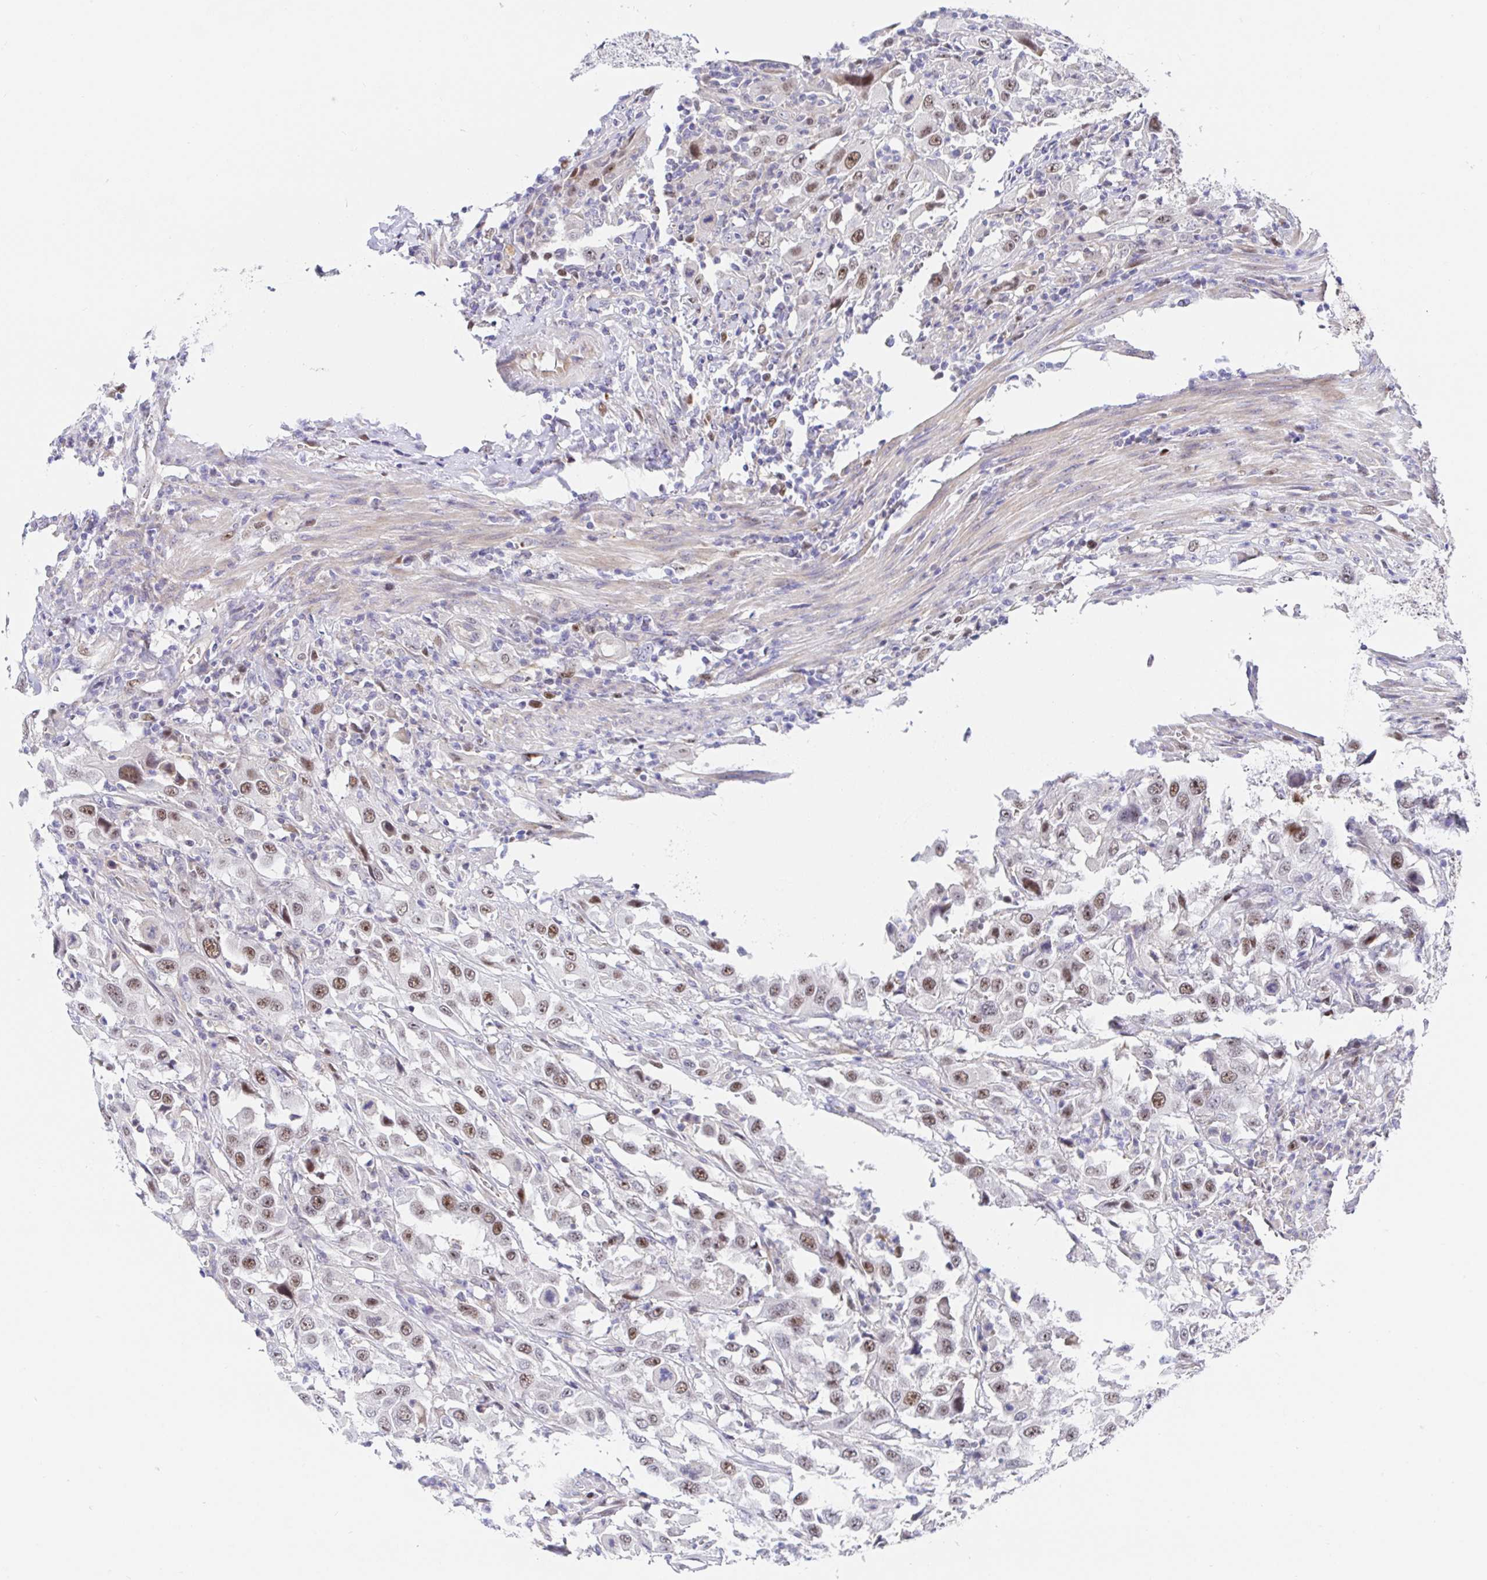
{"staining": {"intensity": "moderate", "quantity": "25%-75%", "location": "nuclear"}, "tissue": "urothelial cancer", "cell_type": "Tumor cells", "image_type": "cancer", "snomed": [{"axis": "morphology", "description": "Urothelial carcinoma, High grade"}, {"axis": "topography", "description": "Urinary bladder"}], "caption": "Urothelial cancer stained for a protein demonstrates moderate nuclear positivity in tumor cells.", "gene": "TIMELESS", "patient": {"sex": "male", "age": 61}}